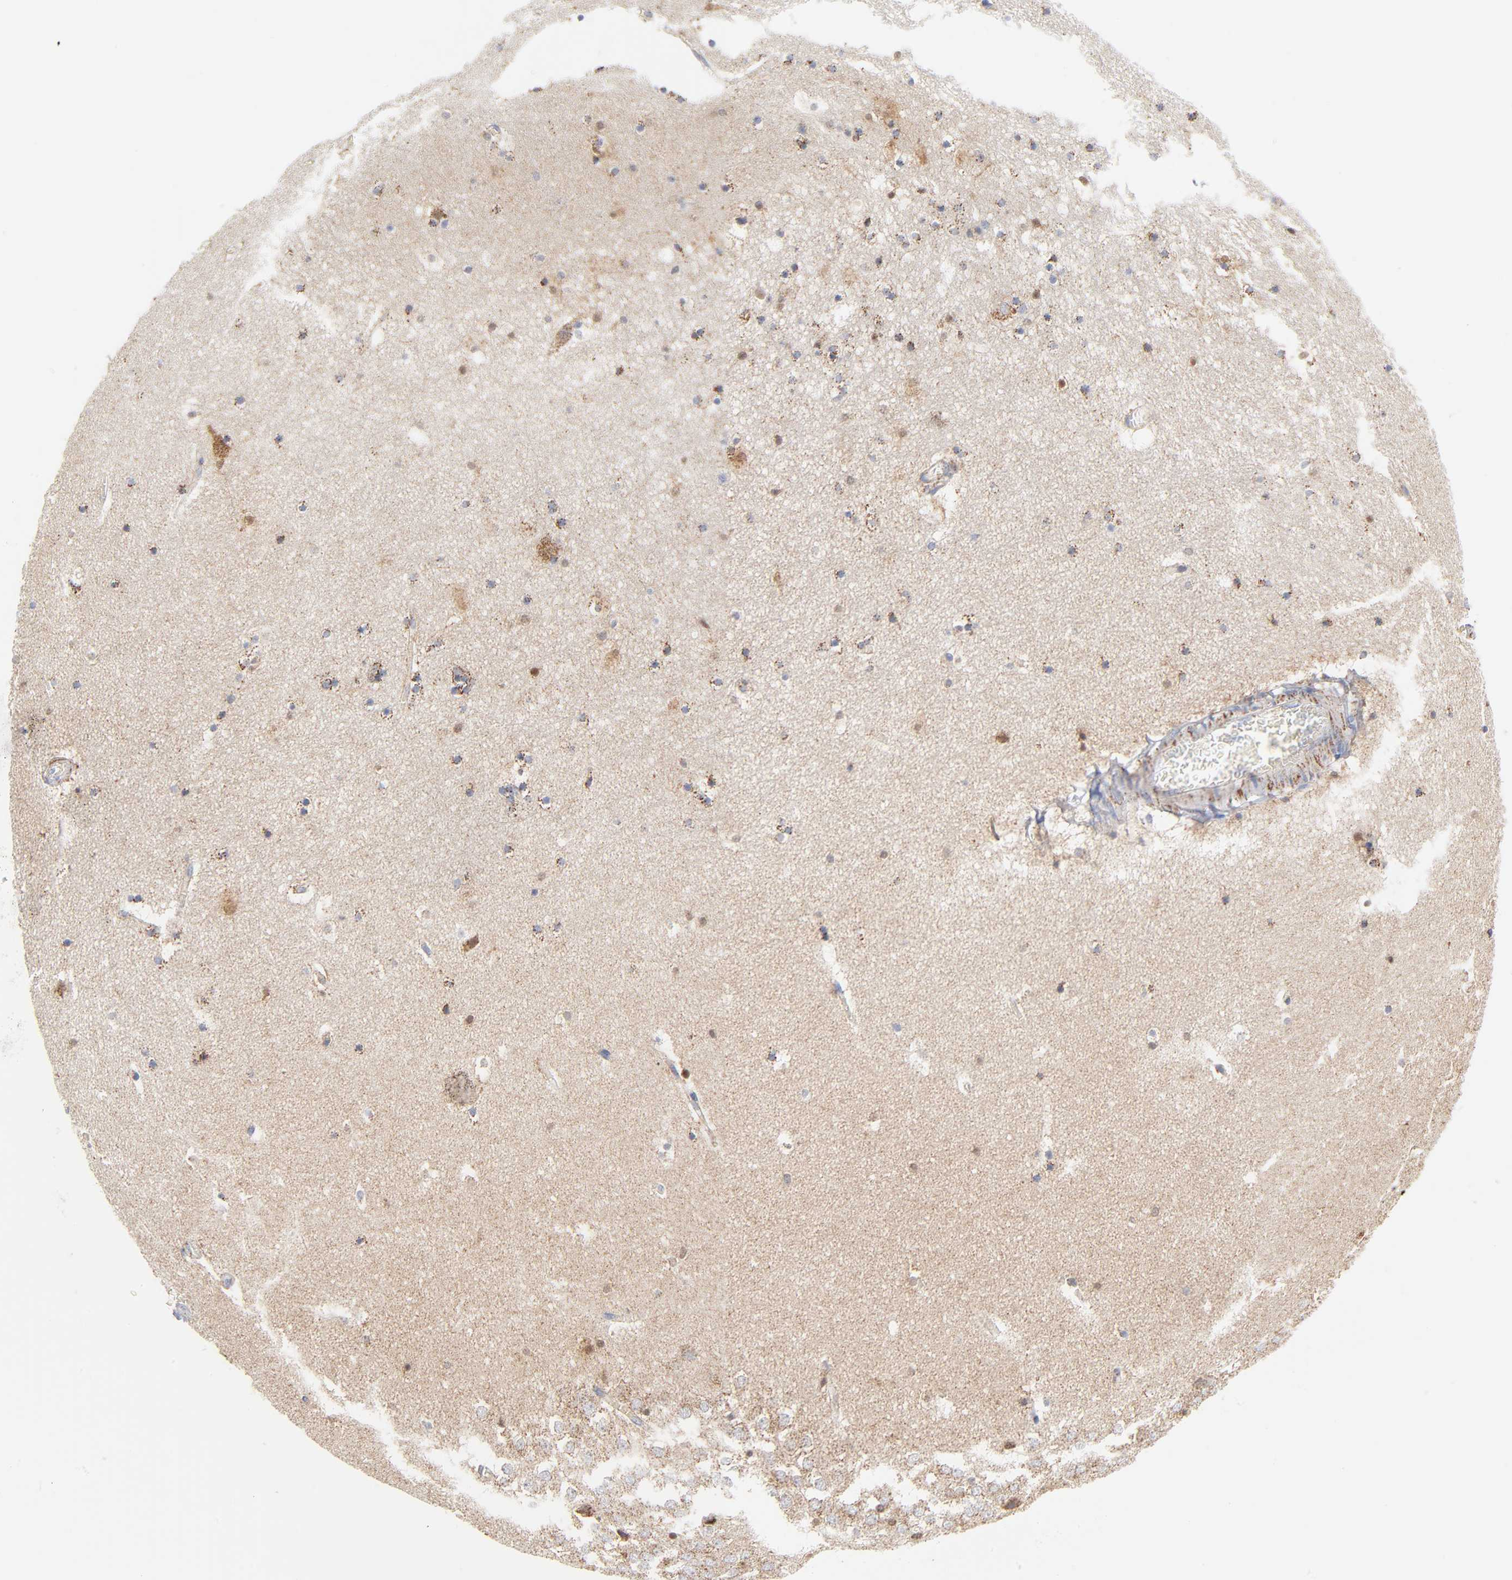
{"staining": {"intensity": "moderate", "quantity": "25%-75%", "location": "cytoplasmic/membranous"}, "tissue": "hippocampus", "cell_type": "Glial cells", "image_type": "normal", "snomed": [{"axis": "morphology", "description": "Normal tissue, NOS"}, {"axis": "topography", "description": "Hippocampus"}], "caption": "The immunohistochemical stain shows moderate cytoplasmic/membranous expression in glial cells of normal hippocampus.", "gene": "DIABLO", "patient": {"sex": "male", "age": 45}}